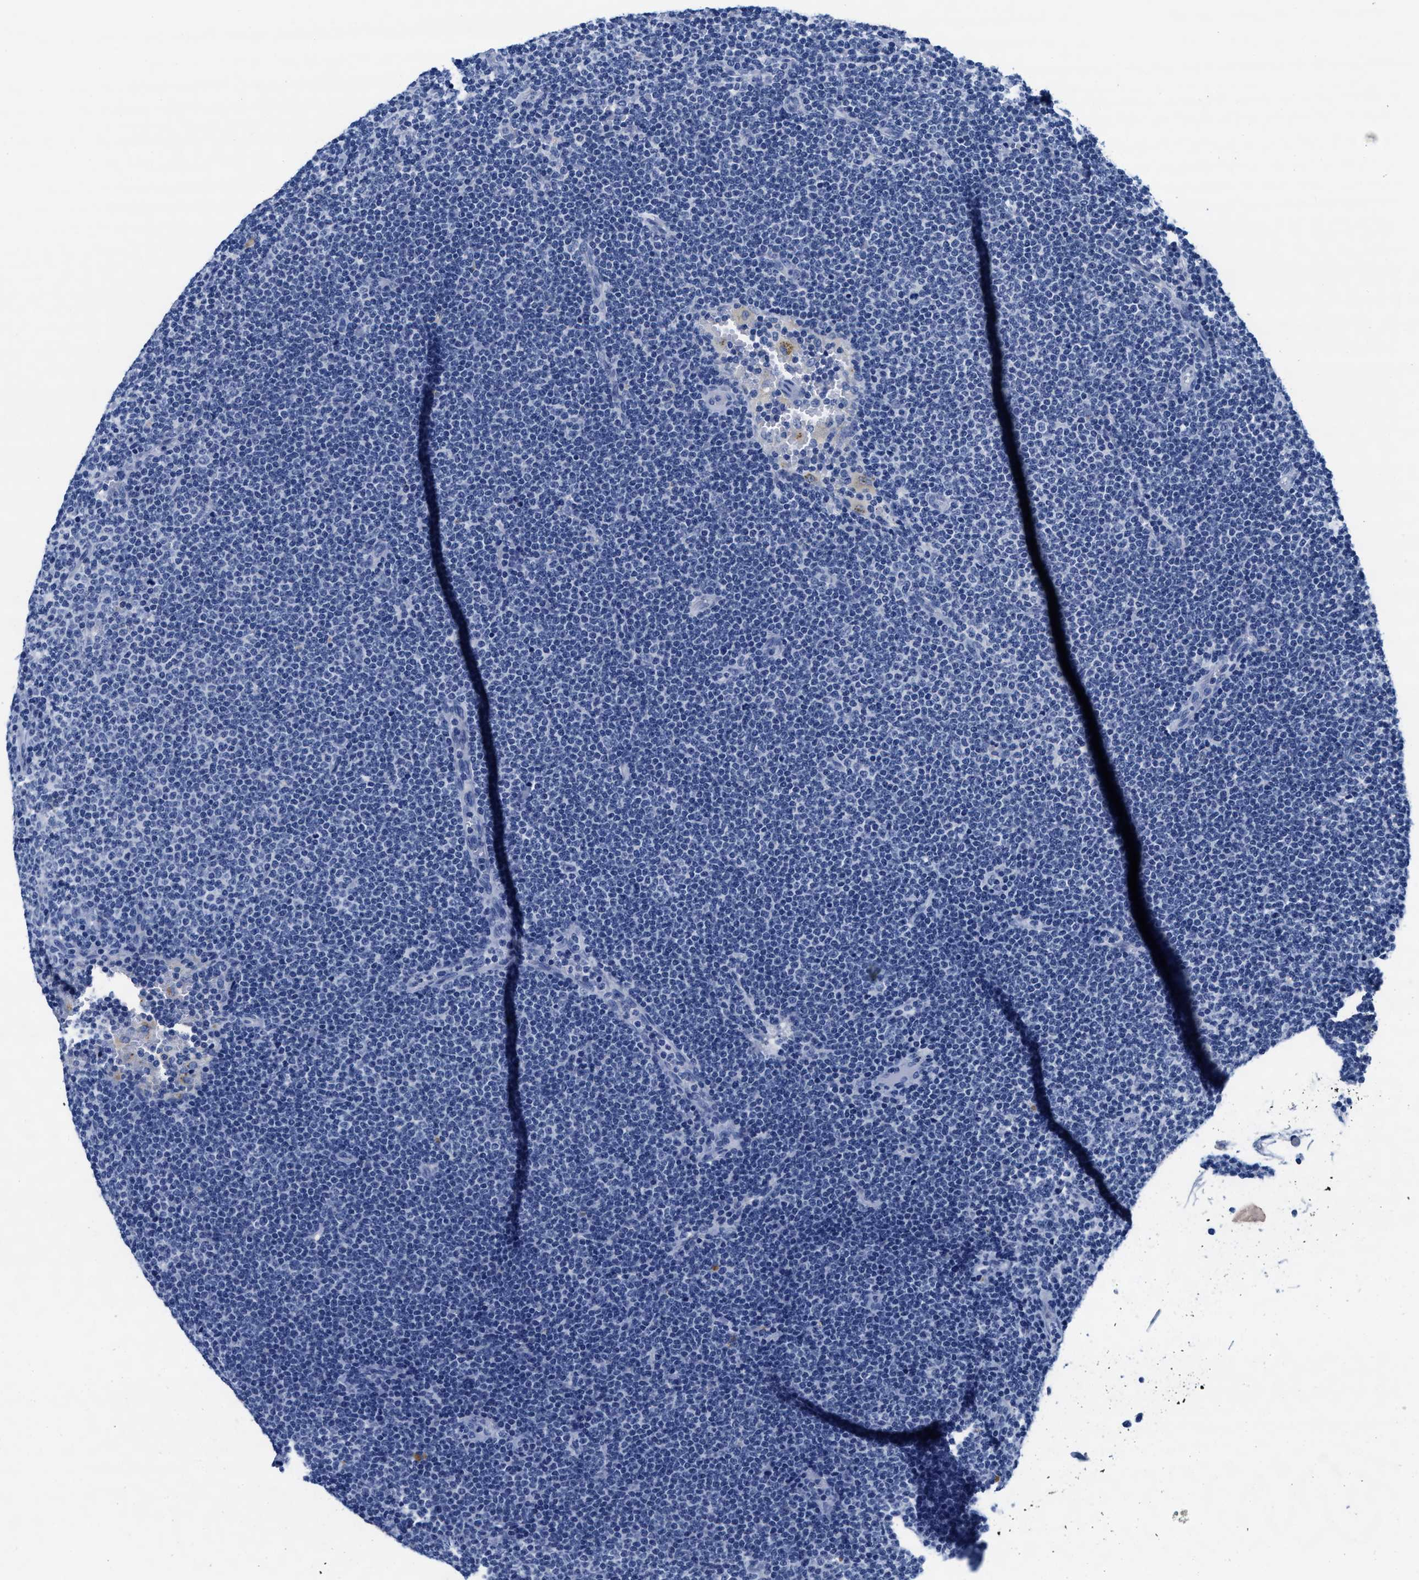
{"staining": {"intensity": "negative", "quantity": "none", "location": "none"}, "tissue": "lymphoma", "cell_type": "Tumor cells", "image_type": "cancer", "snomed": [{"axis": "morphology", "description": "Malignant lymphoma, non-Hodgkin's type, Low grade"}, {"axis": "topography", "description": "Lymph node"}], "caption": "This histopathology image is of malignant lymphoma, non-Hodgkin's type (low-grade) stained with immunohistochemistry to label a protein in brown with the nuclei are counter-stained blue. There is no expression in tumor cells. (DAB (3,3'-diaminobenzidine) IHC, high magnification).", "gene": "TTC3", "patient": {"sex": "female", "age": 53}}